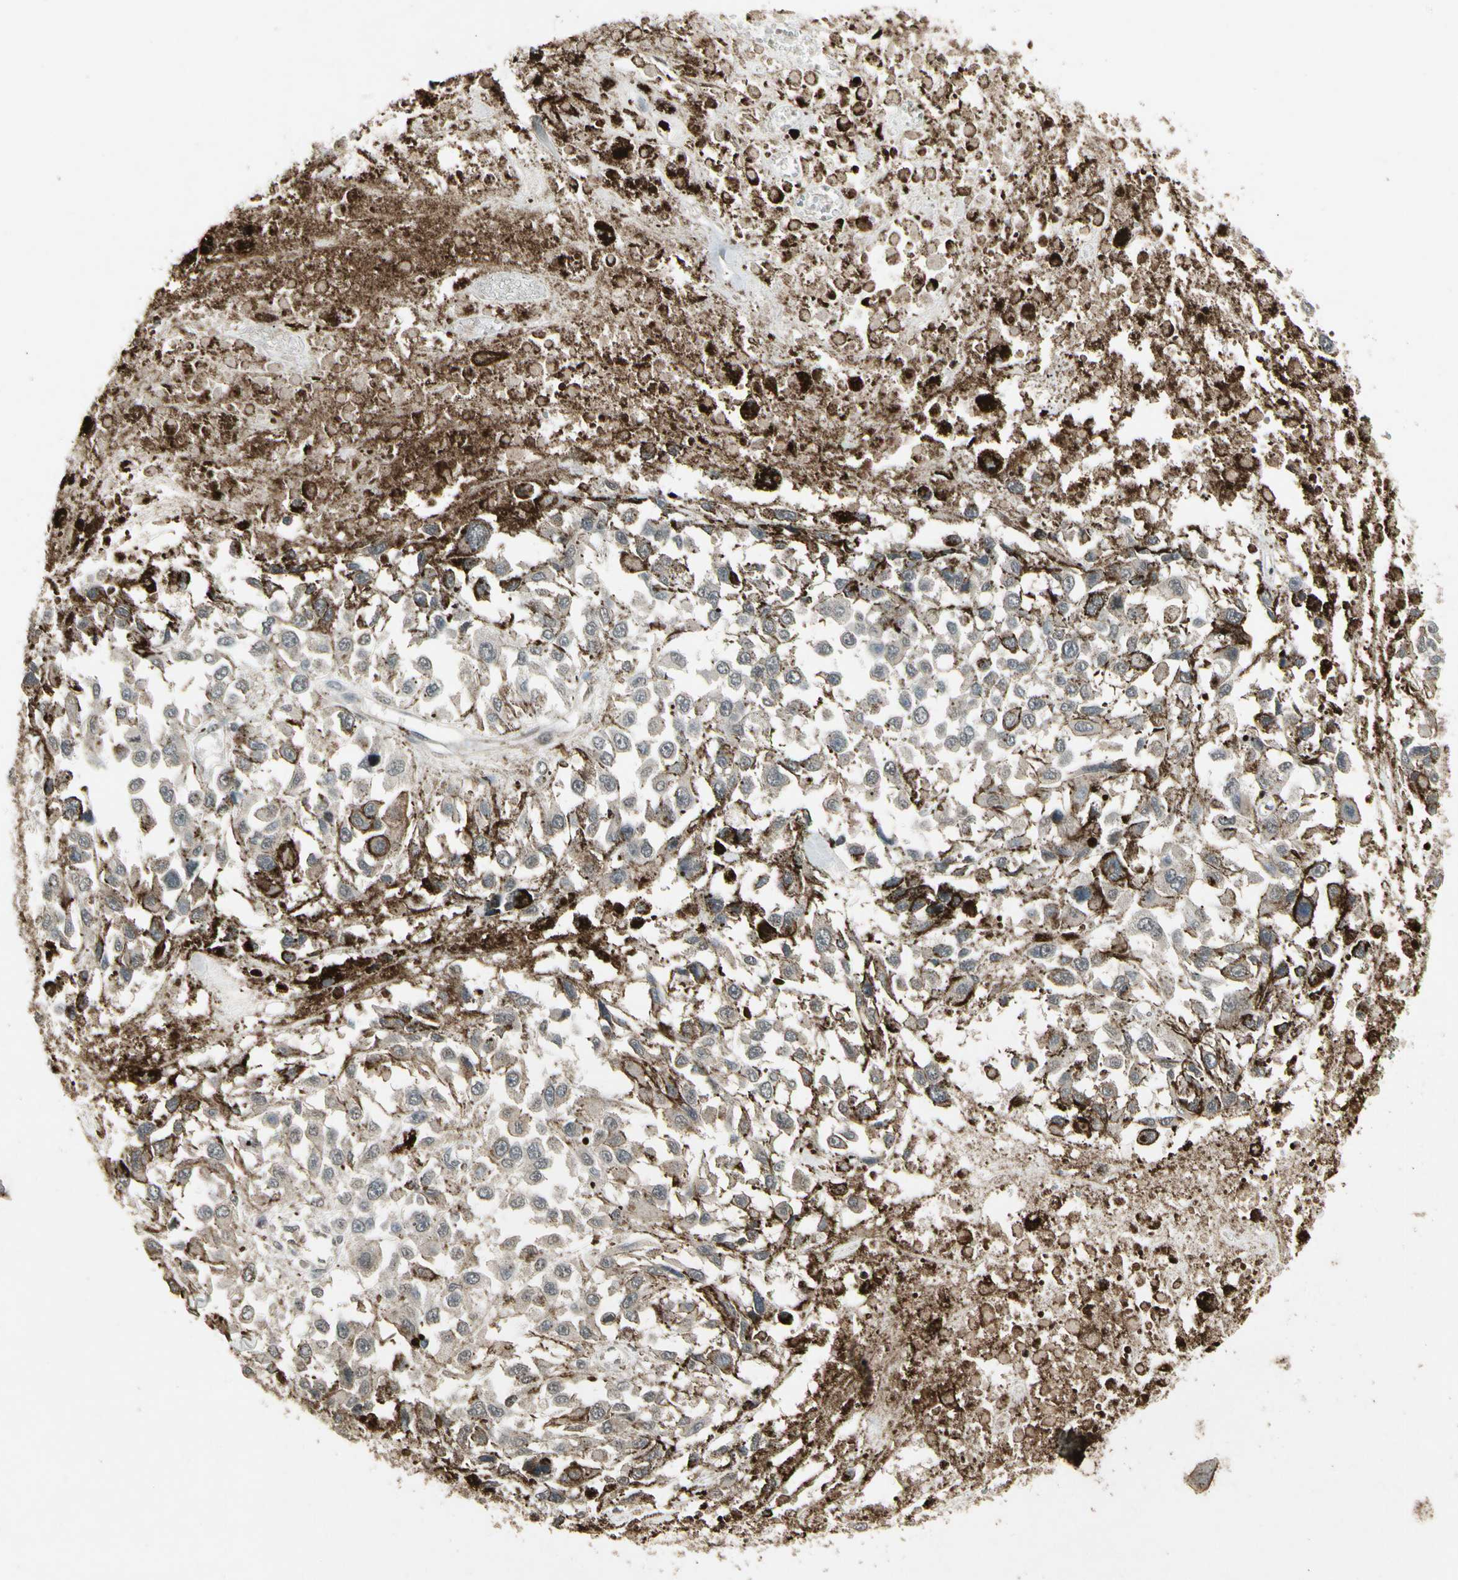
{"staining": {"intensity": "weak", "quantity": ">75%", "location": "cytoplasmic/membranous"}, "tissue": "melanoma", "cell_type": "Tumor cells", "image_type": "cancer", "snomed": [{"axis": "morphology", "description": "Malignant melanoma, Metastatic site"}, {"axis": "topography", "description": "Lymph node"}], "caption": "Tumor cells demonstrate low levels of weak cytoplasmic/membranous staining in about >75% of cells in human melanoma.", "gene": "GLRX", "patient": {"sex": "male", "age": 59}}